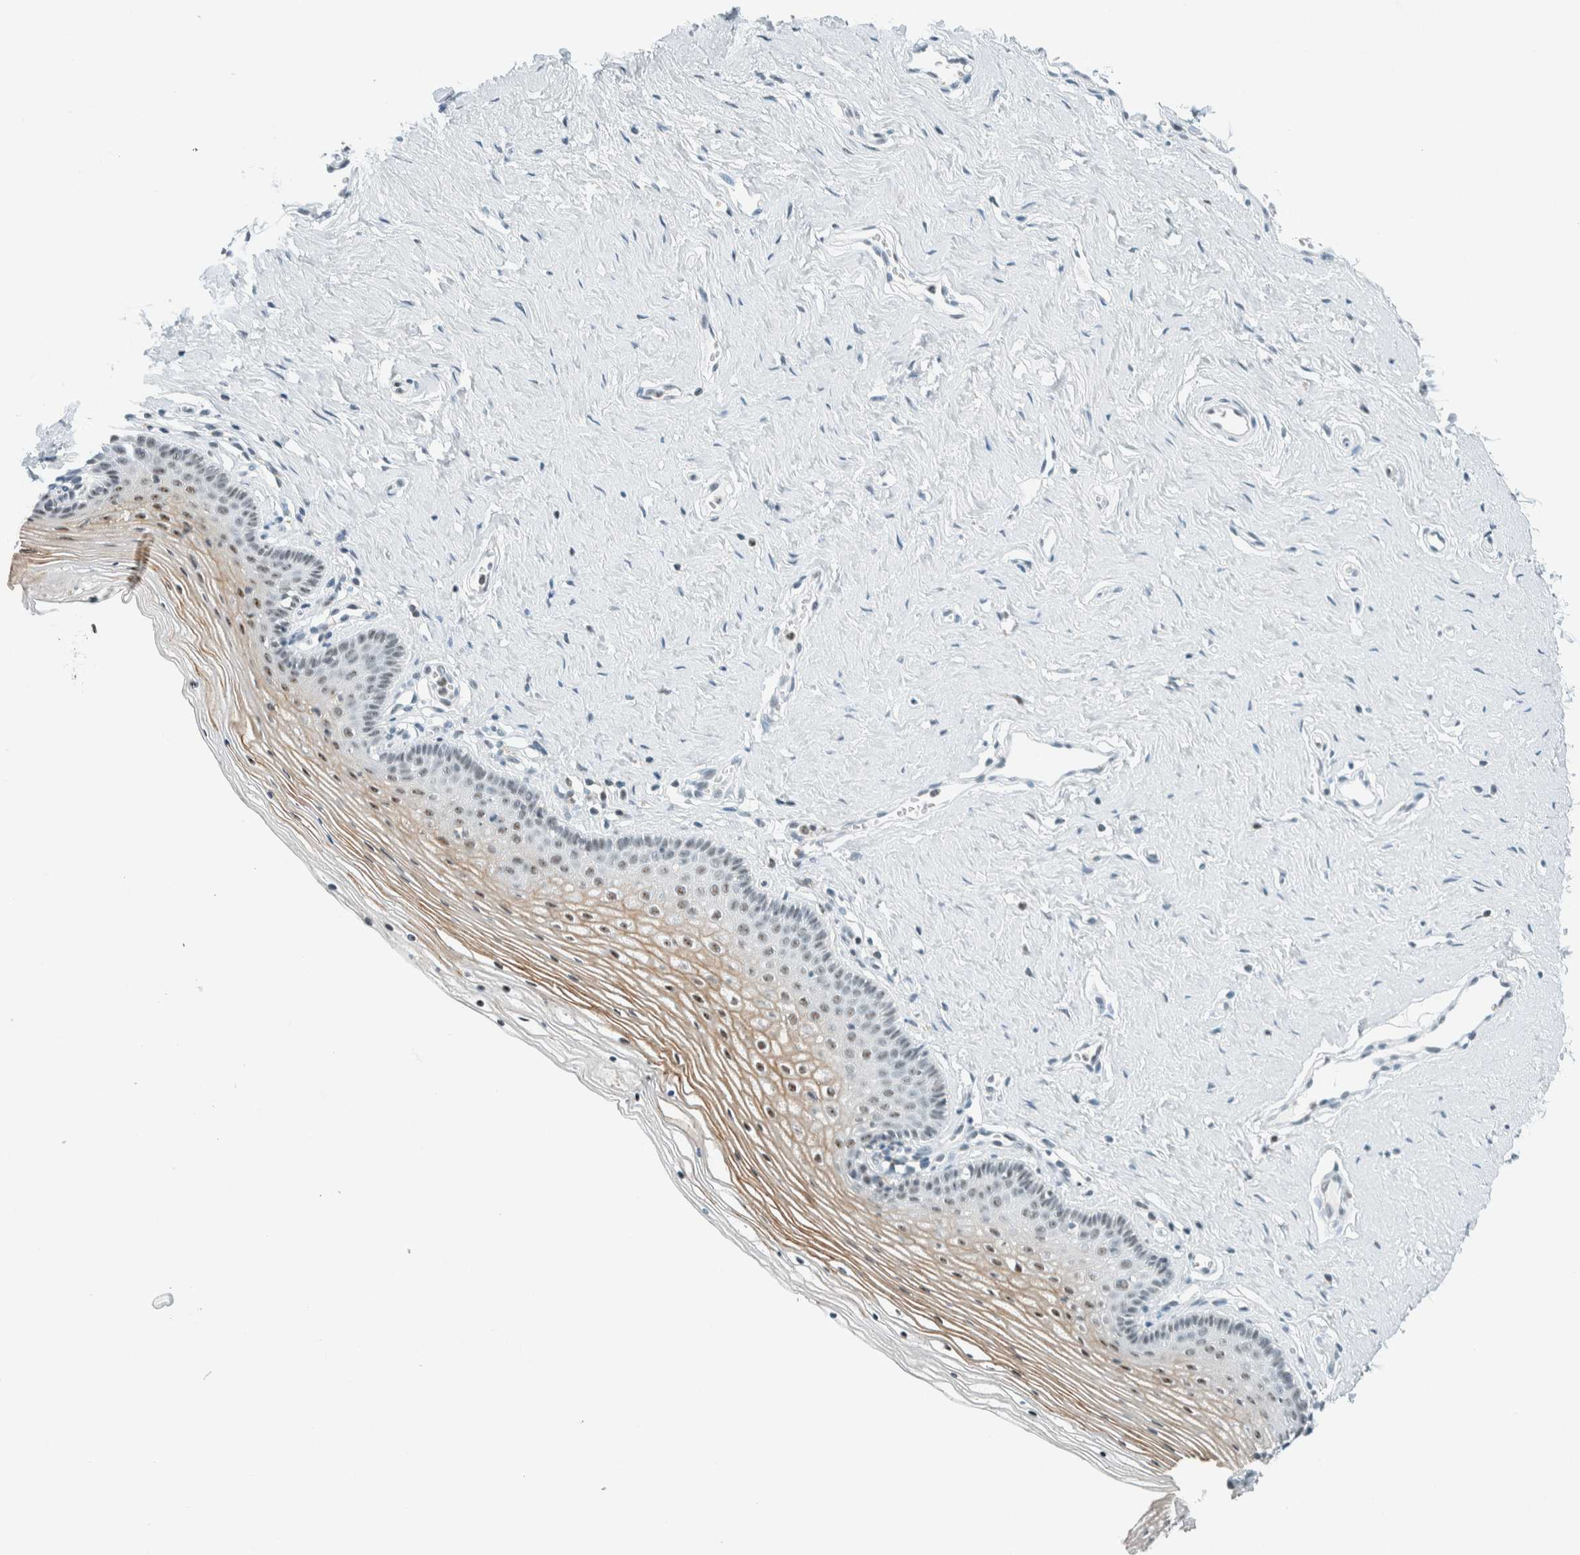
{"staining": {"intensity": "moderate", "quantity": ">75%", "location": "cytoplasmic/membranous,nuclear"}, "tissue": "vagina", "cell_type": "Squamous epithelial cells", "image_type": "normal", "snomed": [{"axis": "morphology", "description": "Normal tissue, NOS"}, {"axis": "topography", "description": "Vagina"}], "caption": "A brown stain labels moderate cytoplasmic/membranous,nuclear positivity of a protein in squamous epithelial cells of benign human vagina.", "gene": "CYSRT1", "patient": {"sex": "female", "age": 32}}